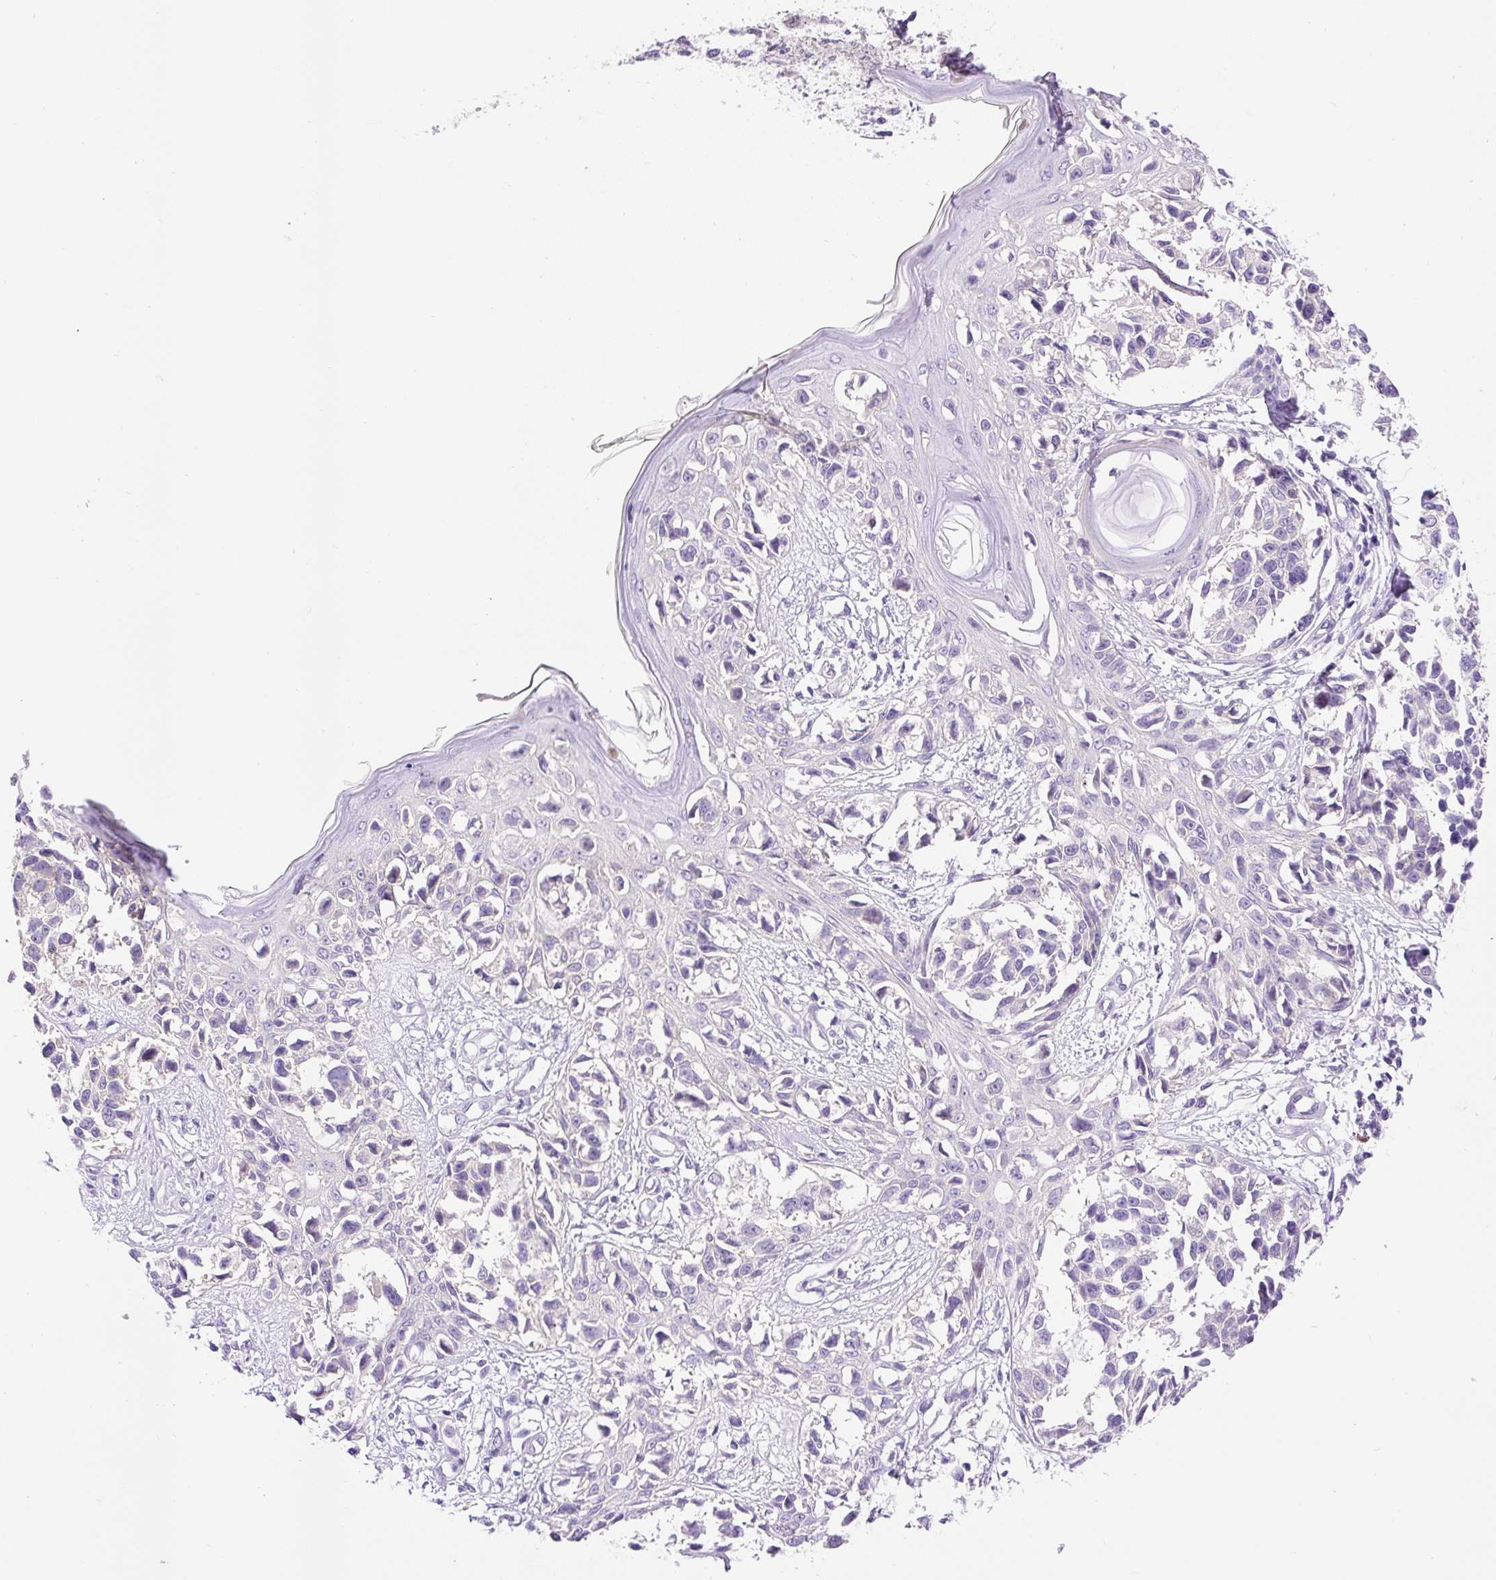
{"staining": {"intensity": "negative", "quantity": "none", "location": "none"}, "tissue": "melanoma", "cell_type": "Tumor cells", "image_type": "cancer", "snomed": [{"axis": "morphology", "description": "Malignant melanoma, NOS"}, {"axis": "topography", "description": "Skin"}], "caption": "There is no significant expression in tumor cells of melanoma.", "gene": "LHFPL5", "patient": {"sex": "male", "age": 73}}